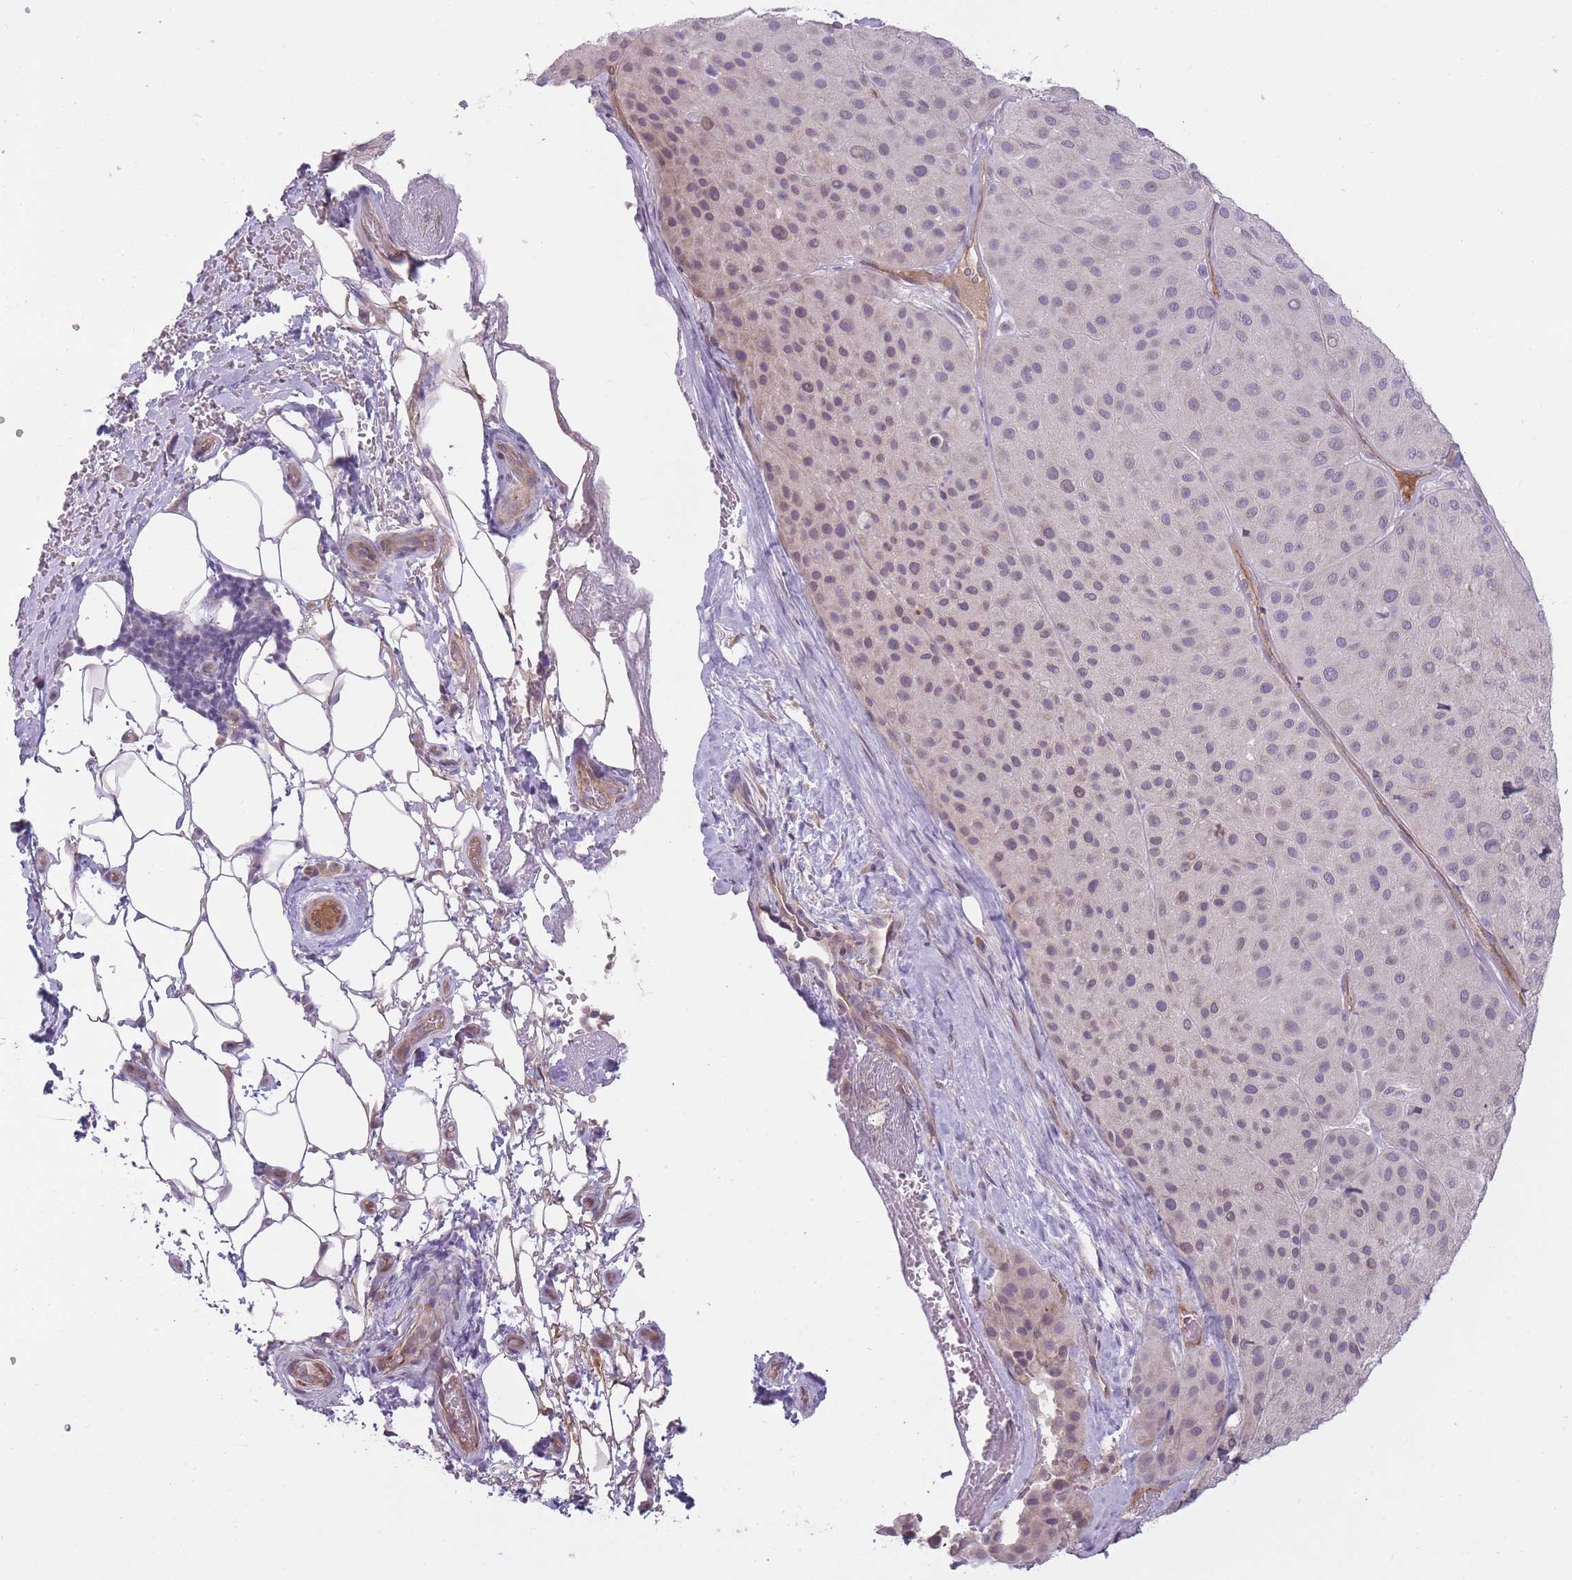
{"staining": {"intensity": "negative", "quantity": "none", "location": "none"}, "tissue": "melanoma", "cell_type": "Tumor cells", "image_type": "cancer", "snomed": [{"axis": "morphology", "description": "Malignant melanoma, Metastatic site"}, {"axis": "topography", "description": "Smooth muscle"}], "caption": "A high-resolution photomicrograph shows immunohistochemistry (IHC) staining of melanoma, which displays no significant staining in tumor cells. (DAB (3,3'-diaminobenzidine) IHC, high magnification).", "gene": "PGRMC2", "patient": {"sex": "male", "age": 41}}